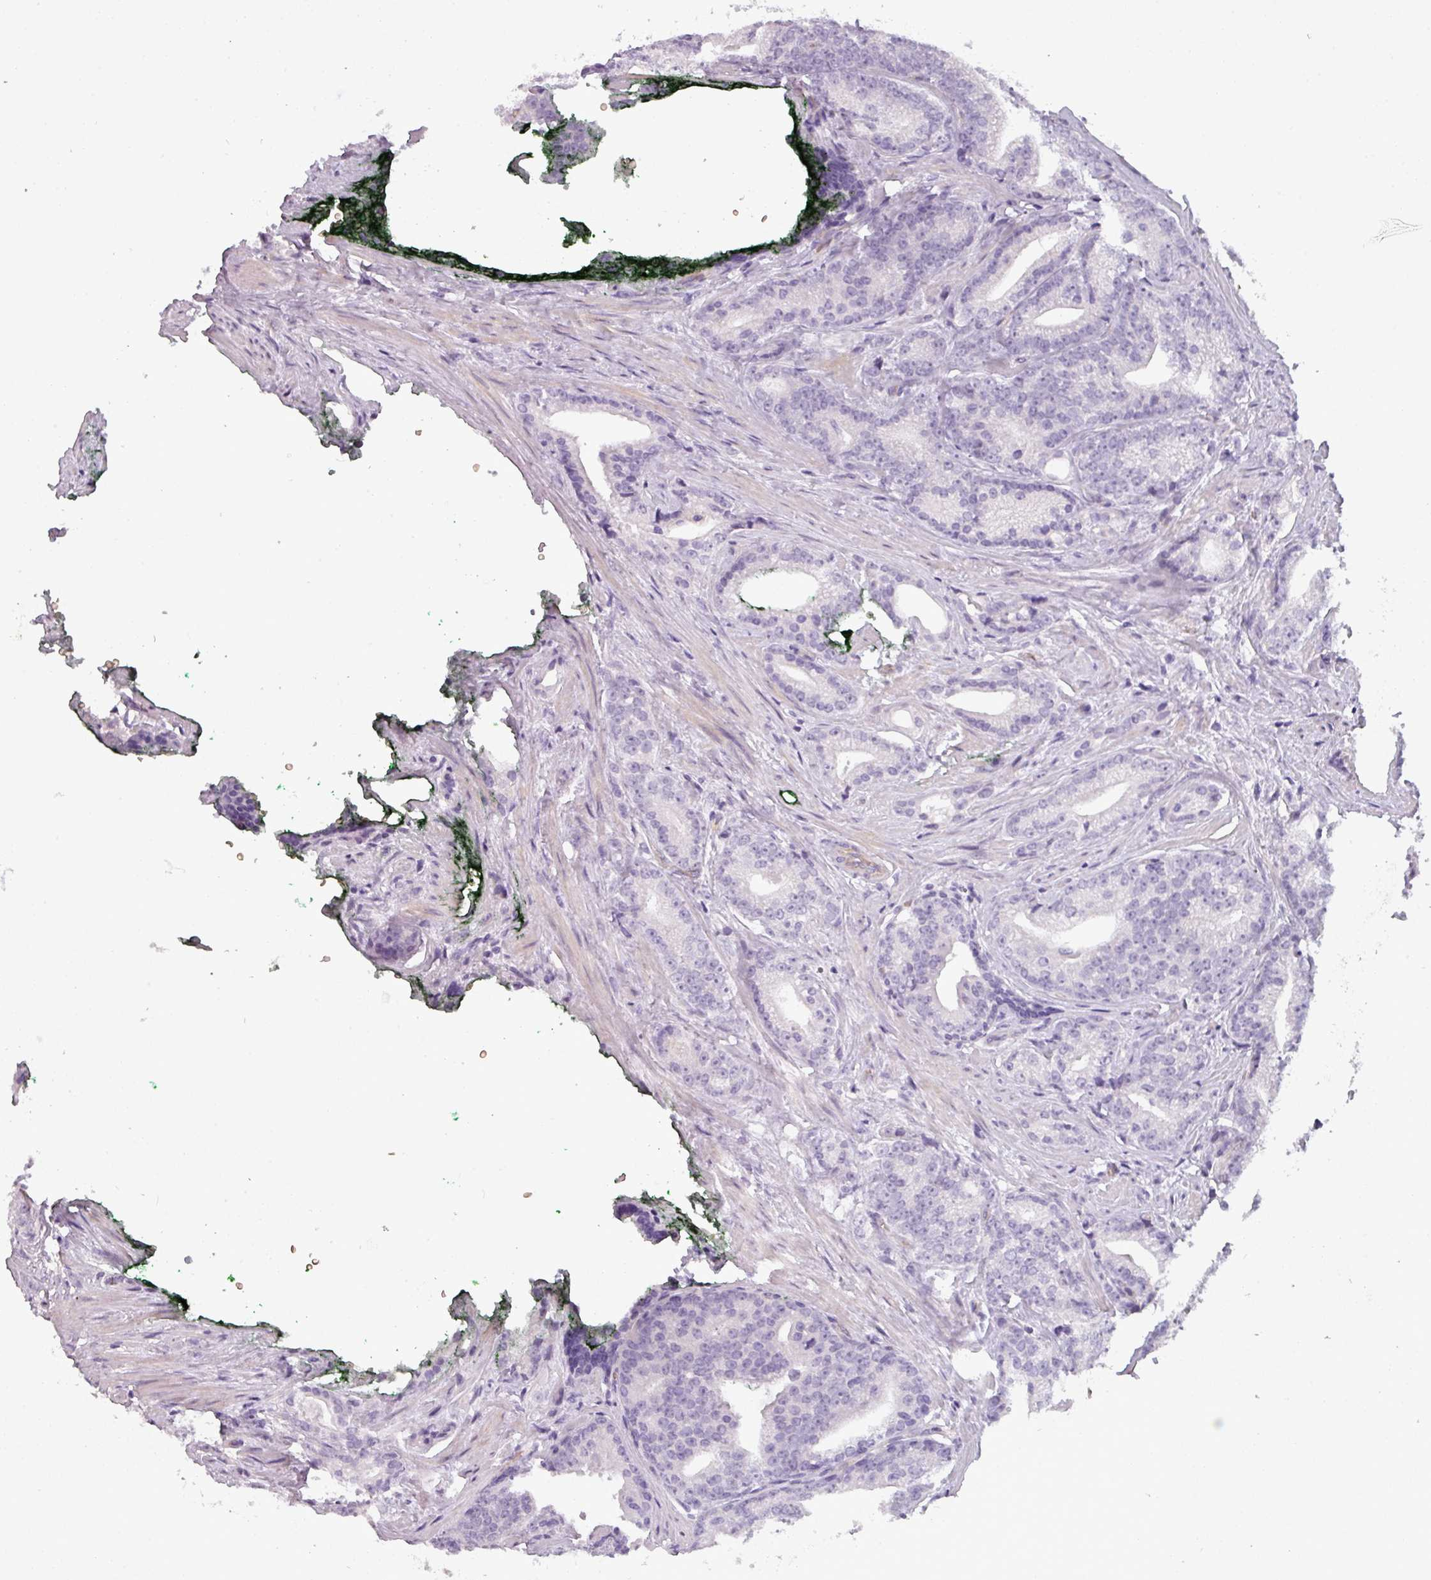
{"staining": {"intensity": "negative", "quantity": "none", "location": "none"}, "tissue": "prostate cancer", "cell_type": "Tumor cells", "image_type": "cancer", "snomed": [{"axis": "morphology", "description": "Adenocarcinoma, Low grade"}, {"axis": "topography", "description": "Prostate"}], "caption": "There is no significant positivity in tumor cells of prostate cancer. The staining is performed using DAB brown chromogen with nuclei counter-stained in using hematoxylin.", "gene": "AREL1", "patient": {"sex": "male", "age": 71}}